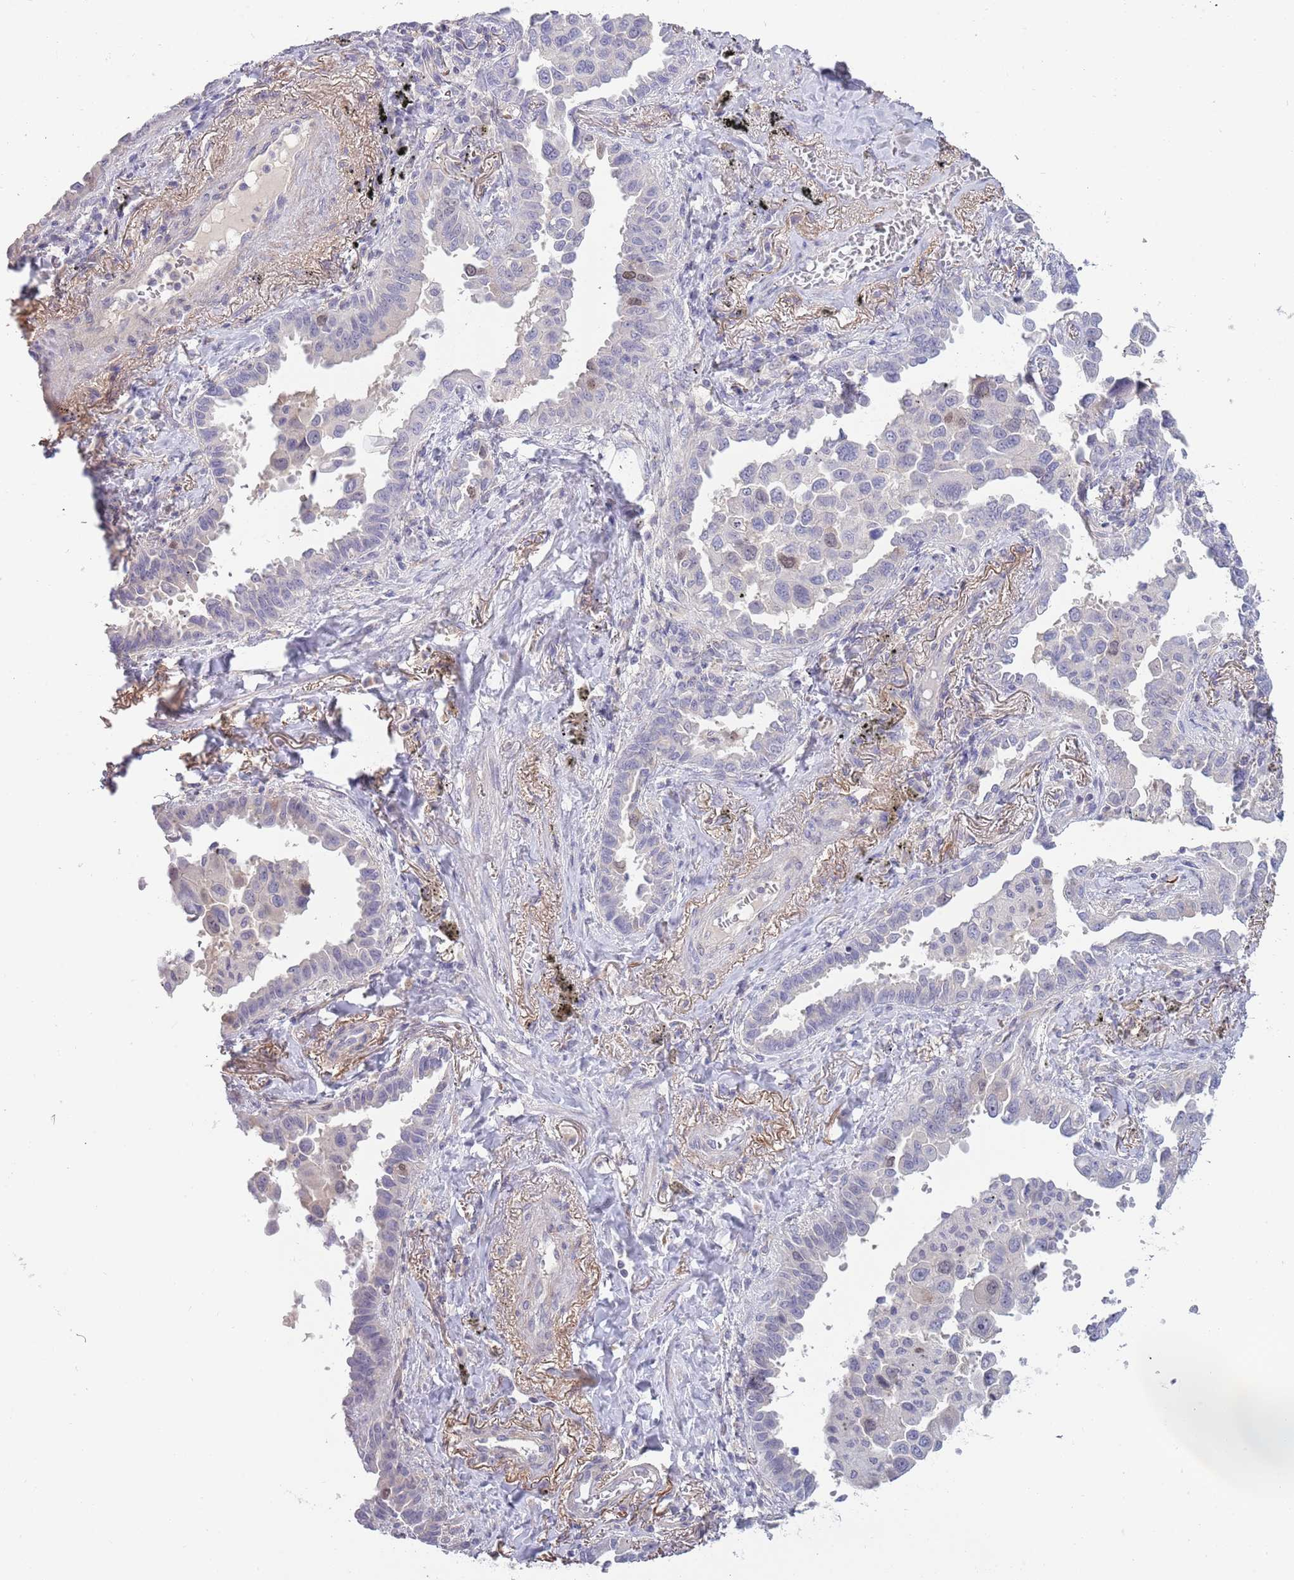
{"staining": {"intensity": "weak", "quantity": "<25%", "location": "nuclear"}, "tissue": "lung cancer", "cell_type": "Tumor cells", "image_type": "cancer", "snomed": [{"axis": "morphology", "description": "Adenocarcinoma, NOS"}, {"axis": "topography", "description": "Lung"}], "caption": "Tumor cells show no significant expression in lung cancer. Nuclei are stained in blue.", "gene": "PIMREG", "patient": {"sex": "male", "age": 67}}